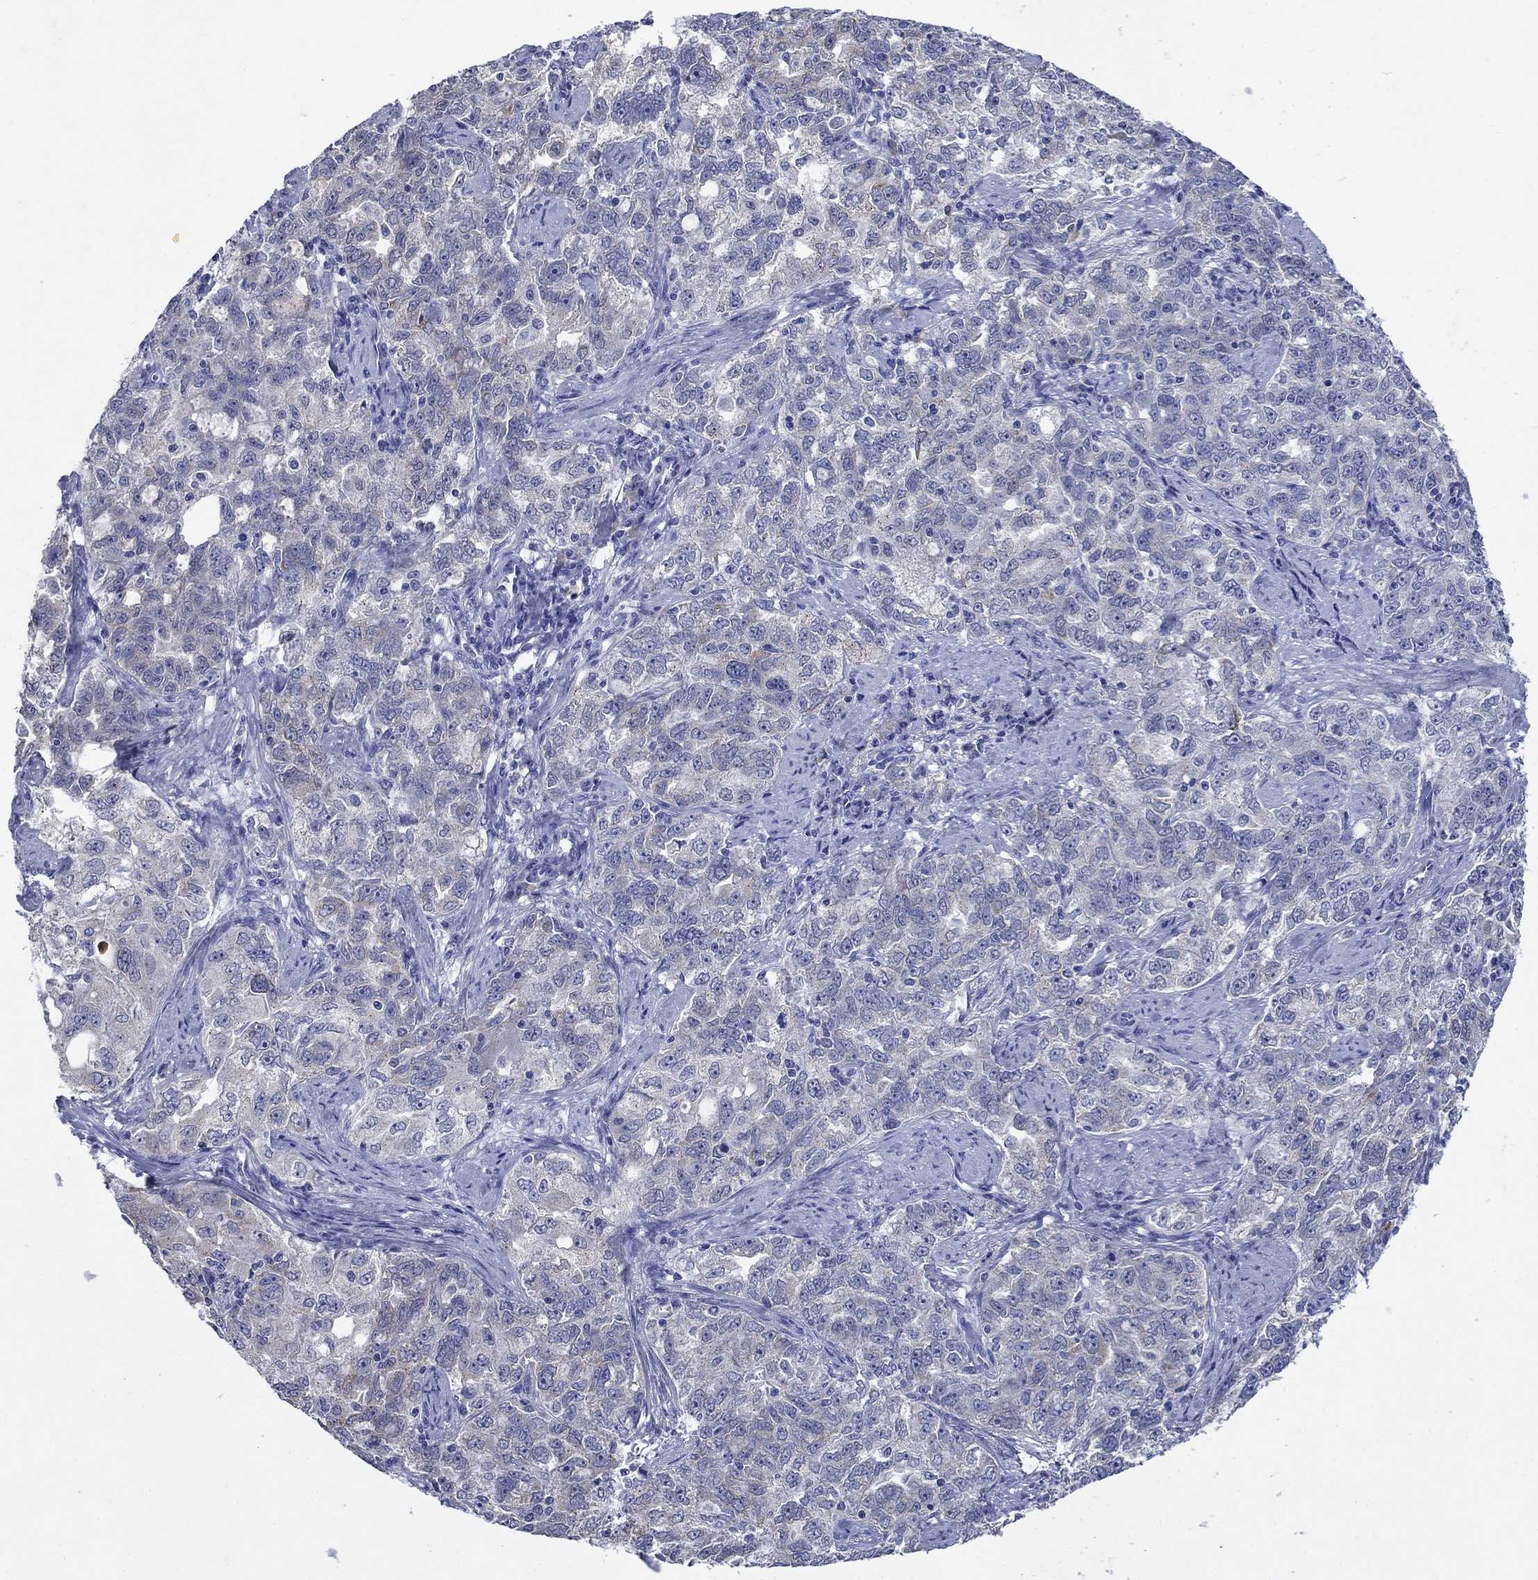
{"staining": {"intensity": "negative", "quantity": "none", "location": "none"}, "tissue": "ovarian cancer", "cell_type": "Tumor cells", "image_type": "cancer", "snomed": [{"axis": "morphology", "description": "Cystadenocarcinoma, serous, NOS"}, {"axis": "topography", "description": "Ovary"}], "caption": "A histopathology image of ovarian serous cystadenocarcinoma stained for a protein shows no brown staining in tumor cells.", "gene": "SULT2B1", "patient": {"sex": "female", "age": 51}}